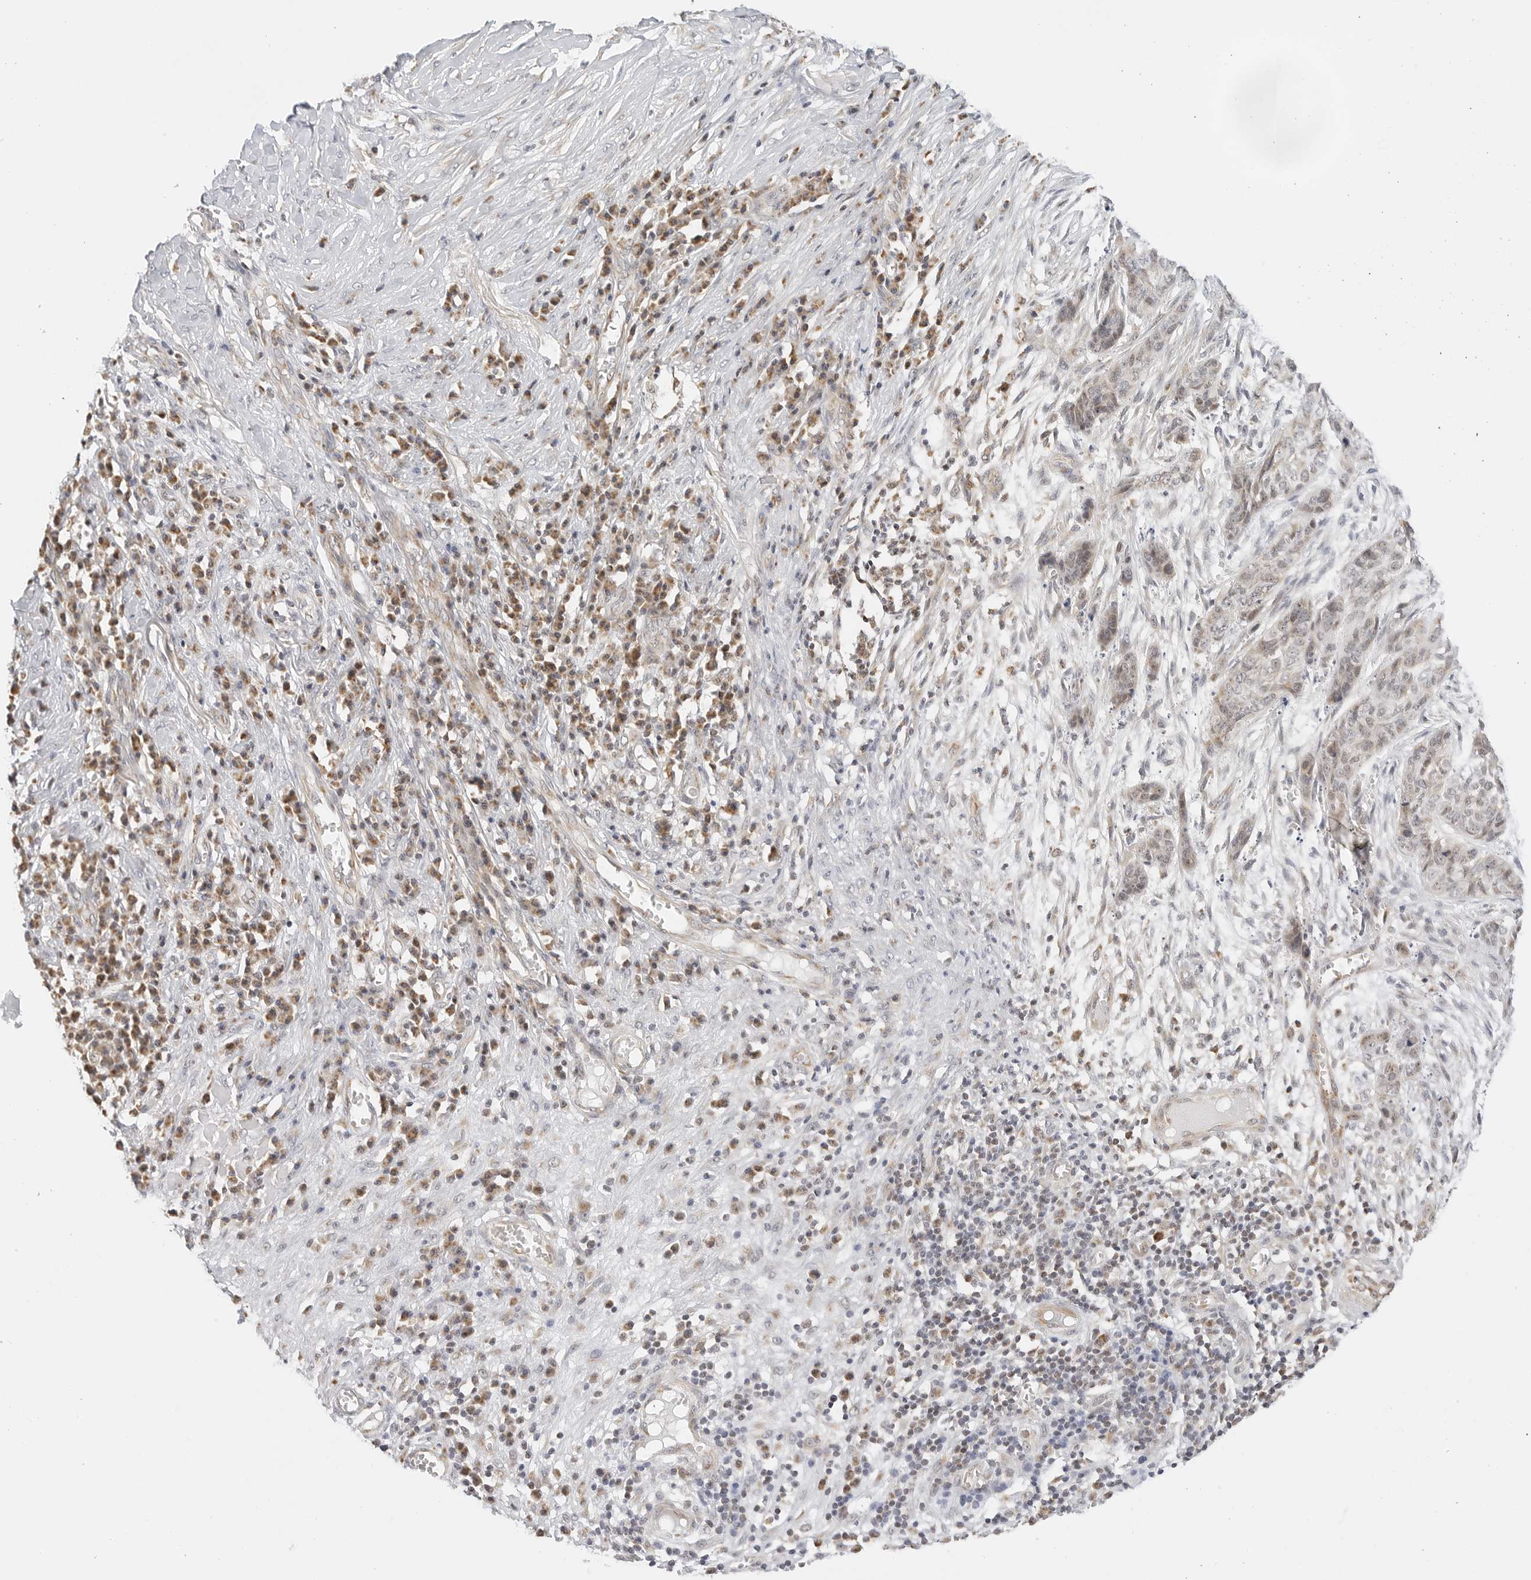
{"staining": {"intensity": "weak", "quantity": "25%-75%", "location": "cytoplasmic/membranous,nuclear"}, "tissue": "skin cancer", "cell_type": "Tumor cells", "image_type": "cancer", "snomed": [{"axis": "morphology", "description": "Basal cell carcinoma"}, {"axis": "topography", "description": "Skin"}], "caption": "A brown stain labels weak cytoplasmic/membranous and nuclear staining of a protein in basal cell carcinoma (skin) tumor cells.", "gene": "GORAB", "patient": {"sex": "female", "age": 64}}